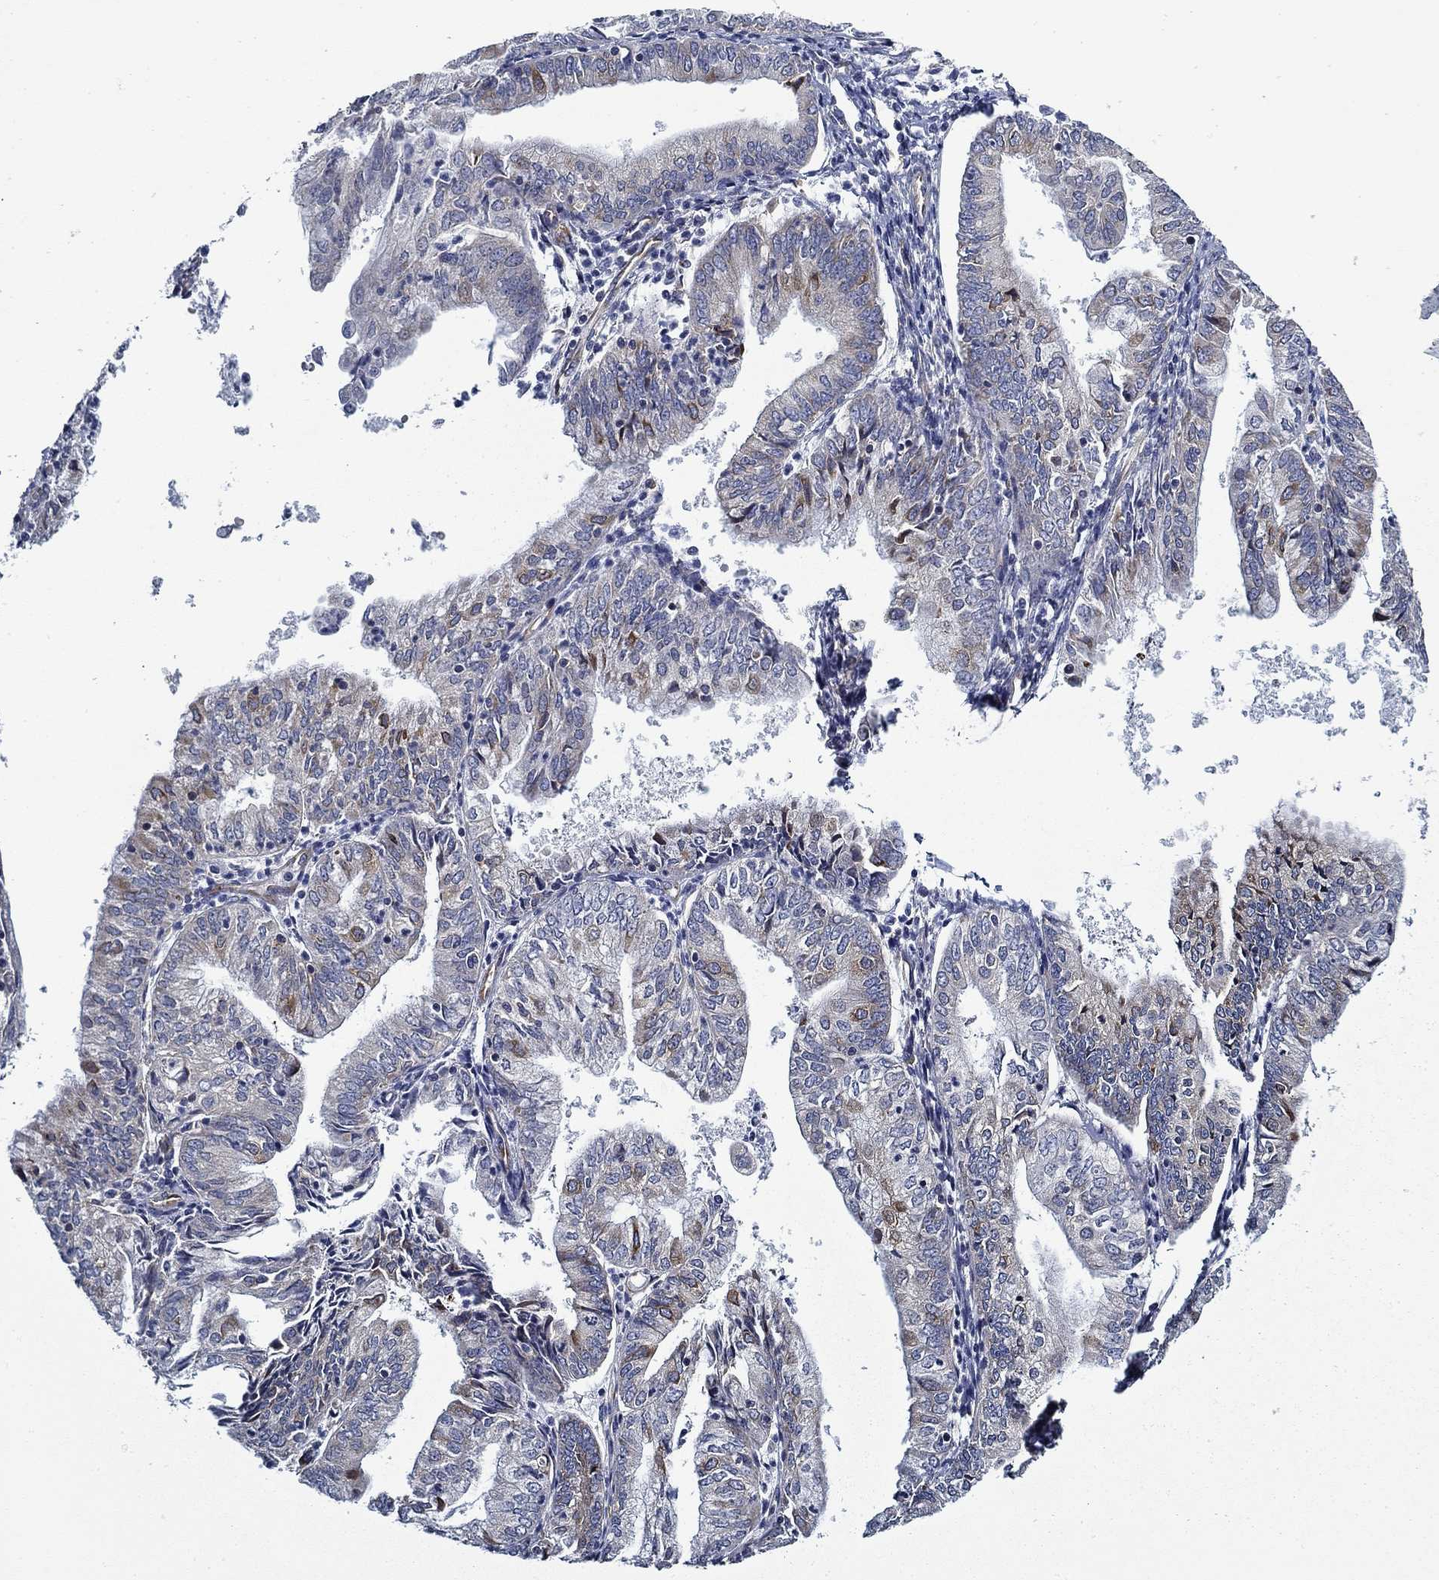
{"staining": {"intensity": "moderate", "quantity": "<25%", "location": "cytoplasmic/membranous"}, "tissue": "endometrial cancer", "cell_type": "Tumor cells", "image_type": "cancer", "snomed": [{"axis": "morphology", "description": "Adenocarcinoma, NOS"}, {"axis": "topography", "description": "Endometrium"}], "caption": "Endometrial cancer stained with DAB IHC displays low levels of moderate cytoplasmic/membranous staining in approximately <25% of tumor cells.", "gene": "FXR1", "patient": {"sex": "female", "age": 55}}